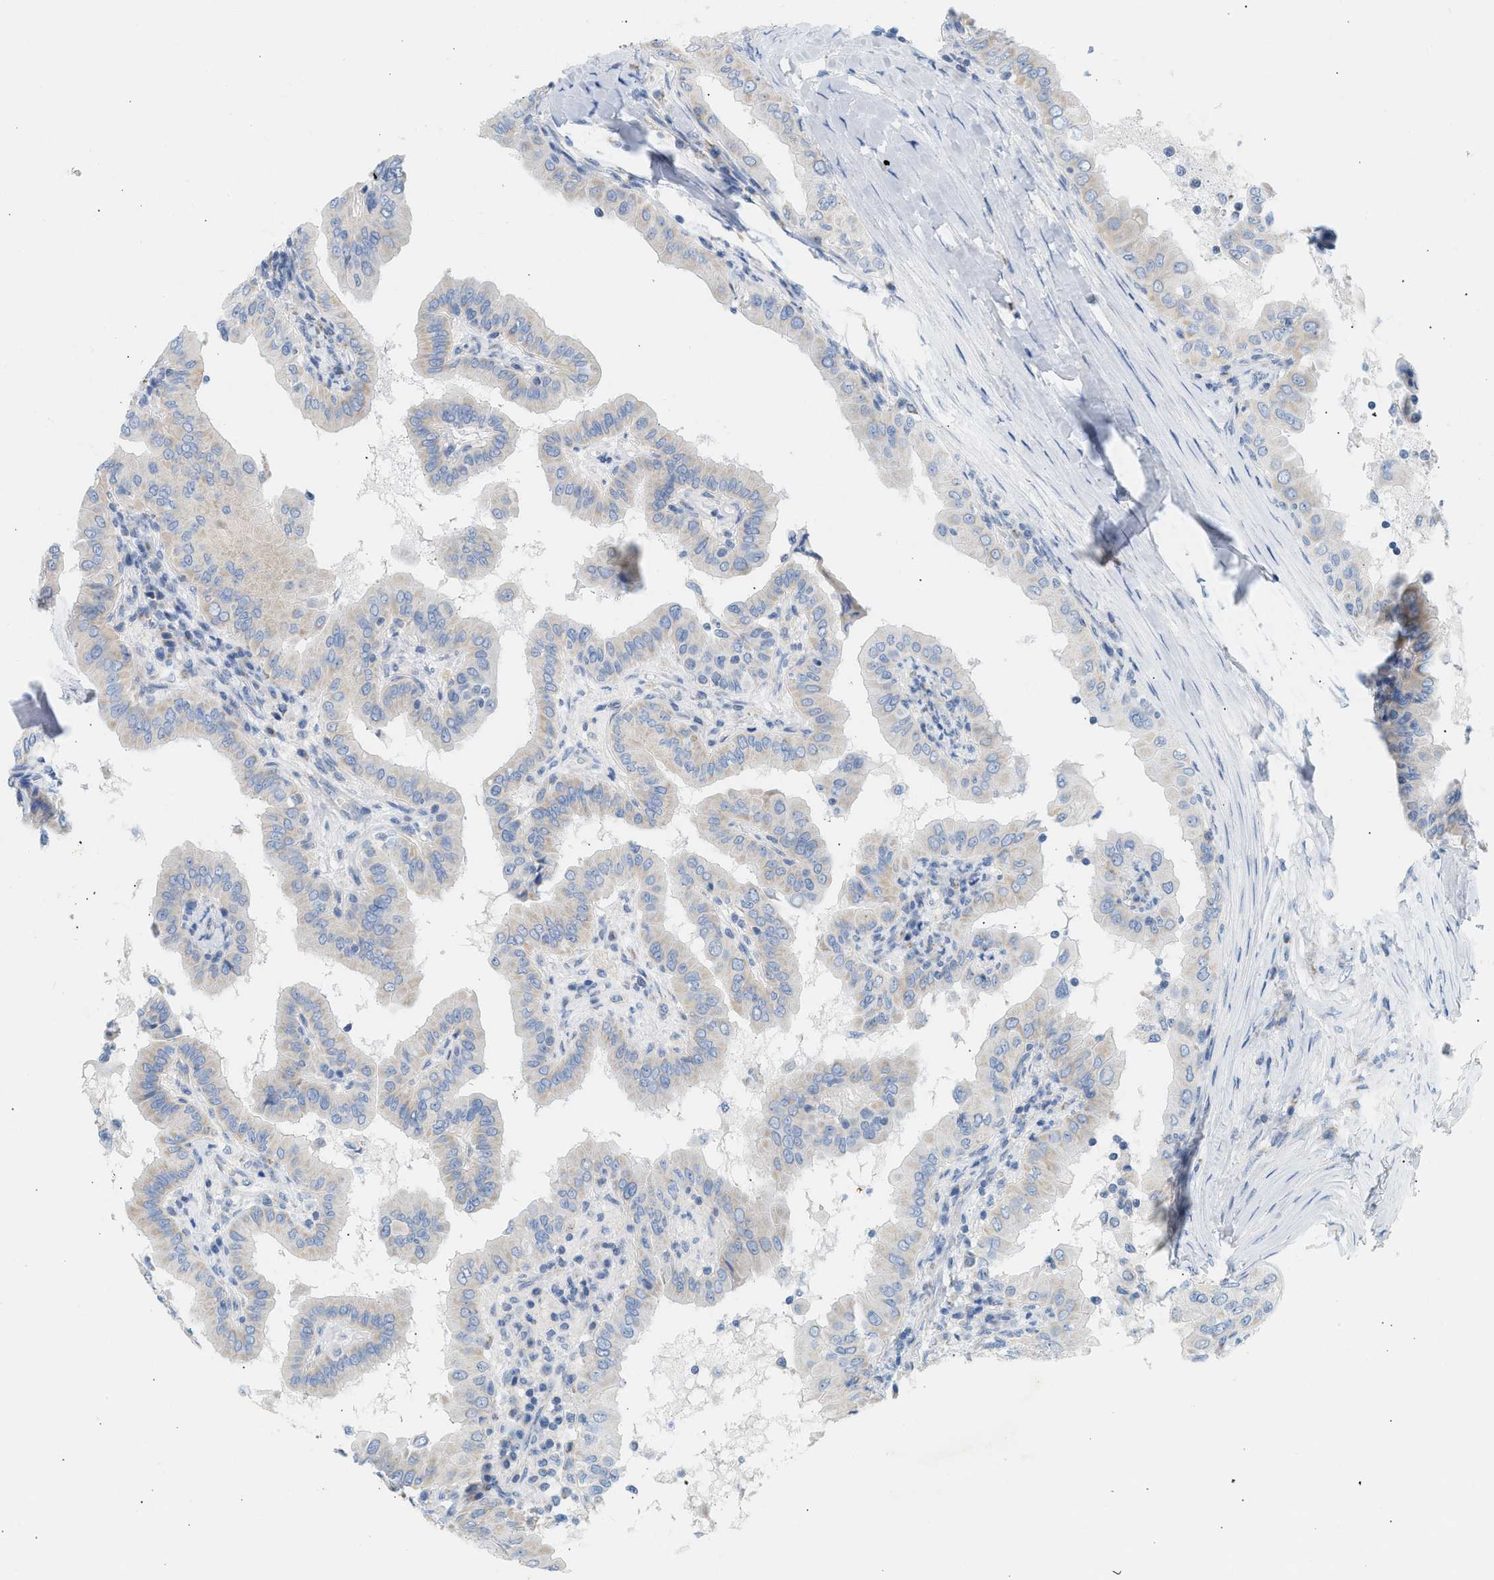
{"staining": {"intensity": "weak", "quantity": "<25%", "location": "cytoplasmic/membranous"}, "tissue": "thyroid cancer", "cell_type": "Tumor cells", "image_type": "cancer", "snomed": [{"axis": "morphology", "description": "Papillary adenocarcinoma, NOS"}, {"axis": "topography", "description": "Thyroid gland"}], "caption": "The histopathology image exhibits no staining of tumor cells in thyroid papillary adenocarcinoma. The staining is performed using DAB (3,3'-diaminobenzidine) brown chromogen with nuclei counter-stained in using hematoxylin.", "gene": "NDUFS8", "patient": {"sex": "male", "age": 33}}